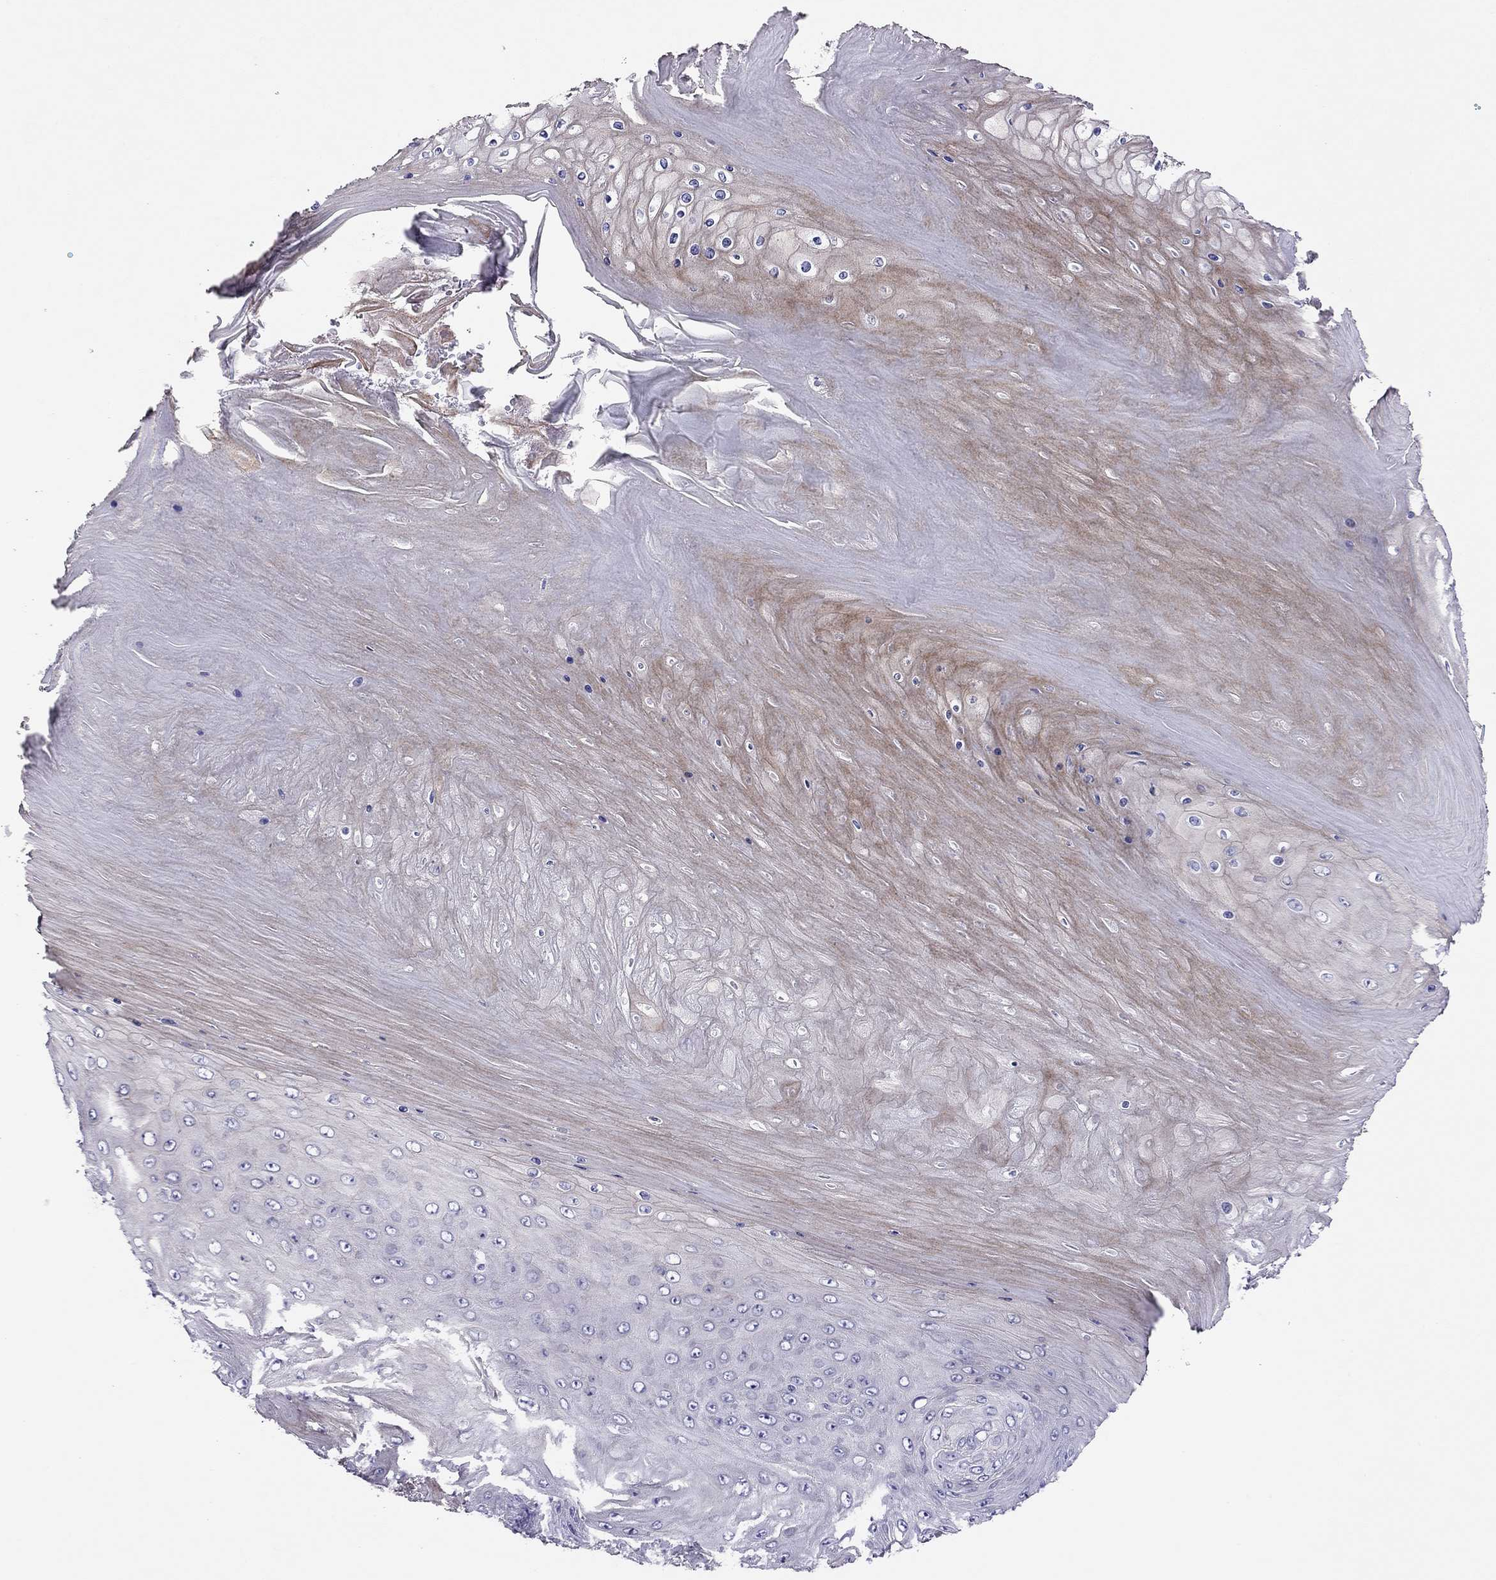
{"staining": {"intensity": "moderate", "quantity": "<25%", "location": "cytoplasmic/membranous"}, "tissue": "skin cancer", "cell_type": "Tumor cells", "image_type": "cancer", "snomed": [{"axis": "morphology", "description": "Squamous cell carcinoma, NOS"}, {"axis": "topography", "description": "Skin"}], "caption": "A low amount of moderate cytoplasmic/membranous expression is present in about <25% of tumor cells in squamous cell carcinoma (skin) tissue.", "gene": "CAPNS2", "patient": {"sex": "male", "age": 62}}